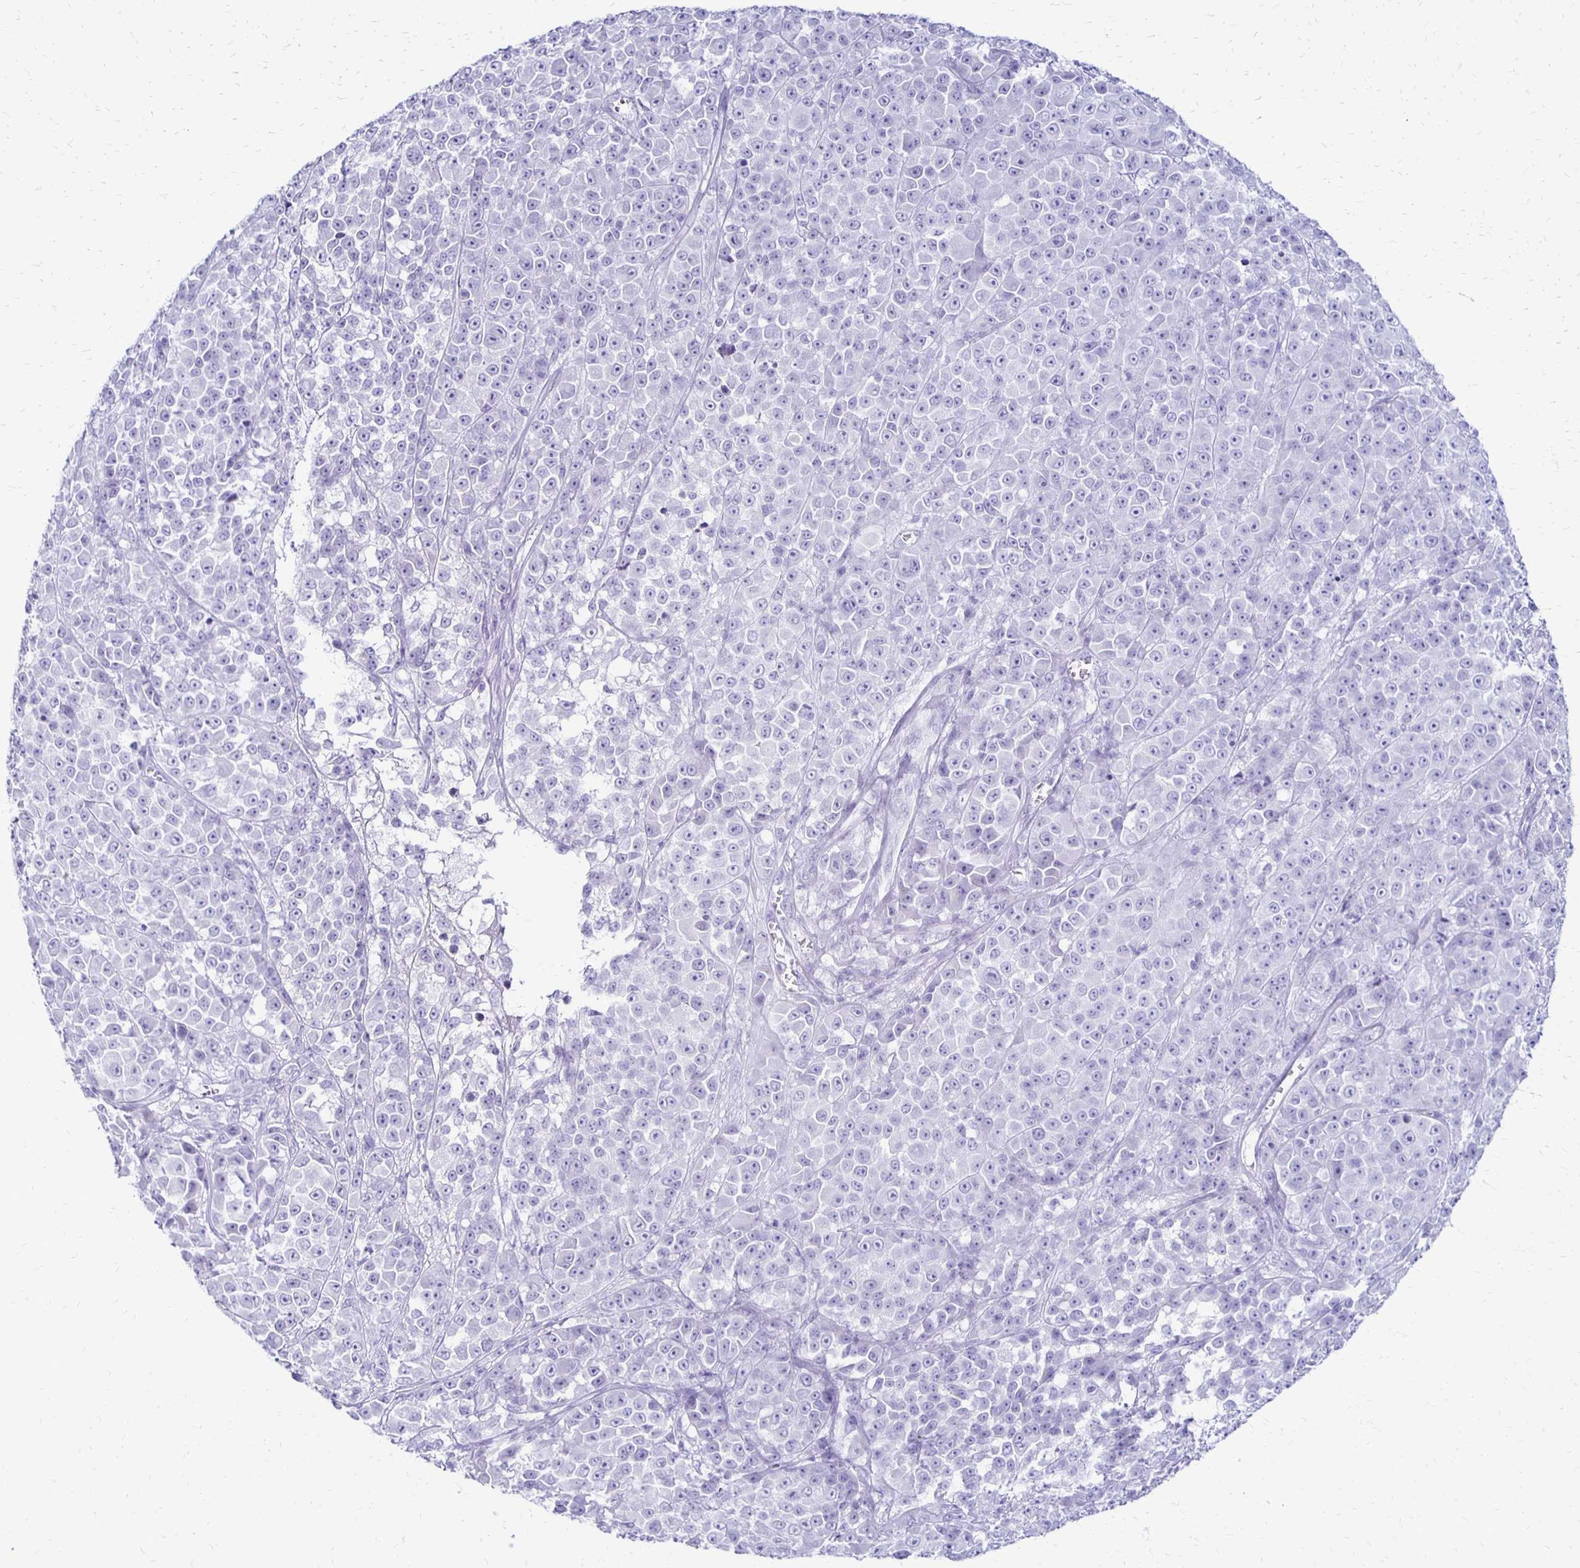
{"staining": {"intensity": "negative", "quantity": "none", "location": "none"}, "tissue": "melanoma", "cell_type": "Tumor cells", "image_type": "cancer", "snomed": [{"axis": "morphology", "description": "Malignant melanoma, NOS"}, {"axis": "topography", "description": "Skin"}, {"axis": "topography", "description": "Skin of back"}], "caption": "The image displays no significant positivity in tumor cells of melanoma. (Immunohistochemistry, brightfield microscopy, high magnification).", "gene": "RYR1", "patient": {"sex": "male", "age": 91}}